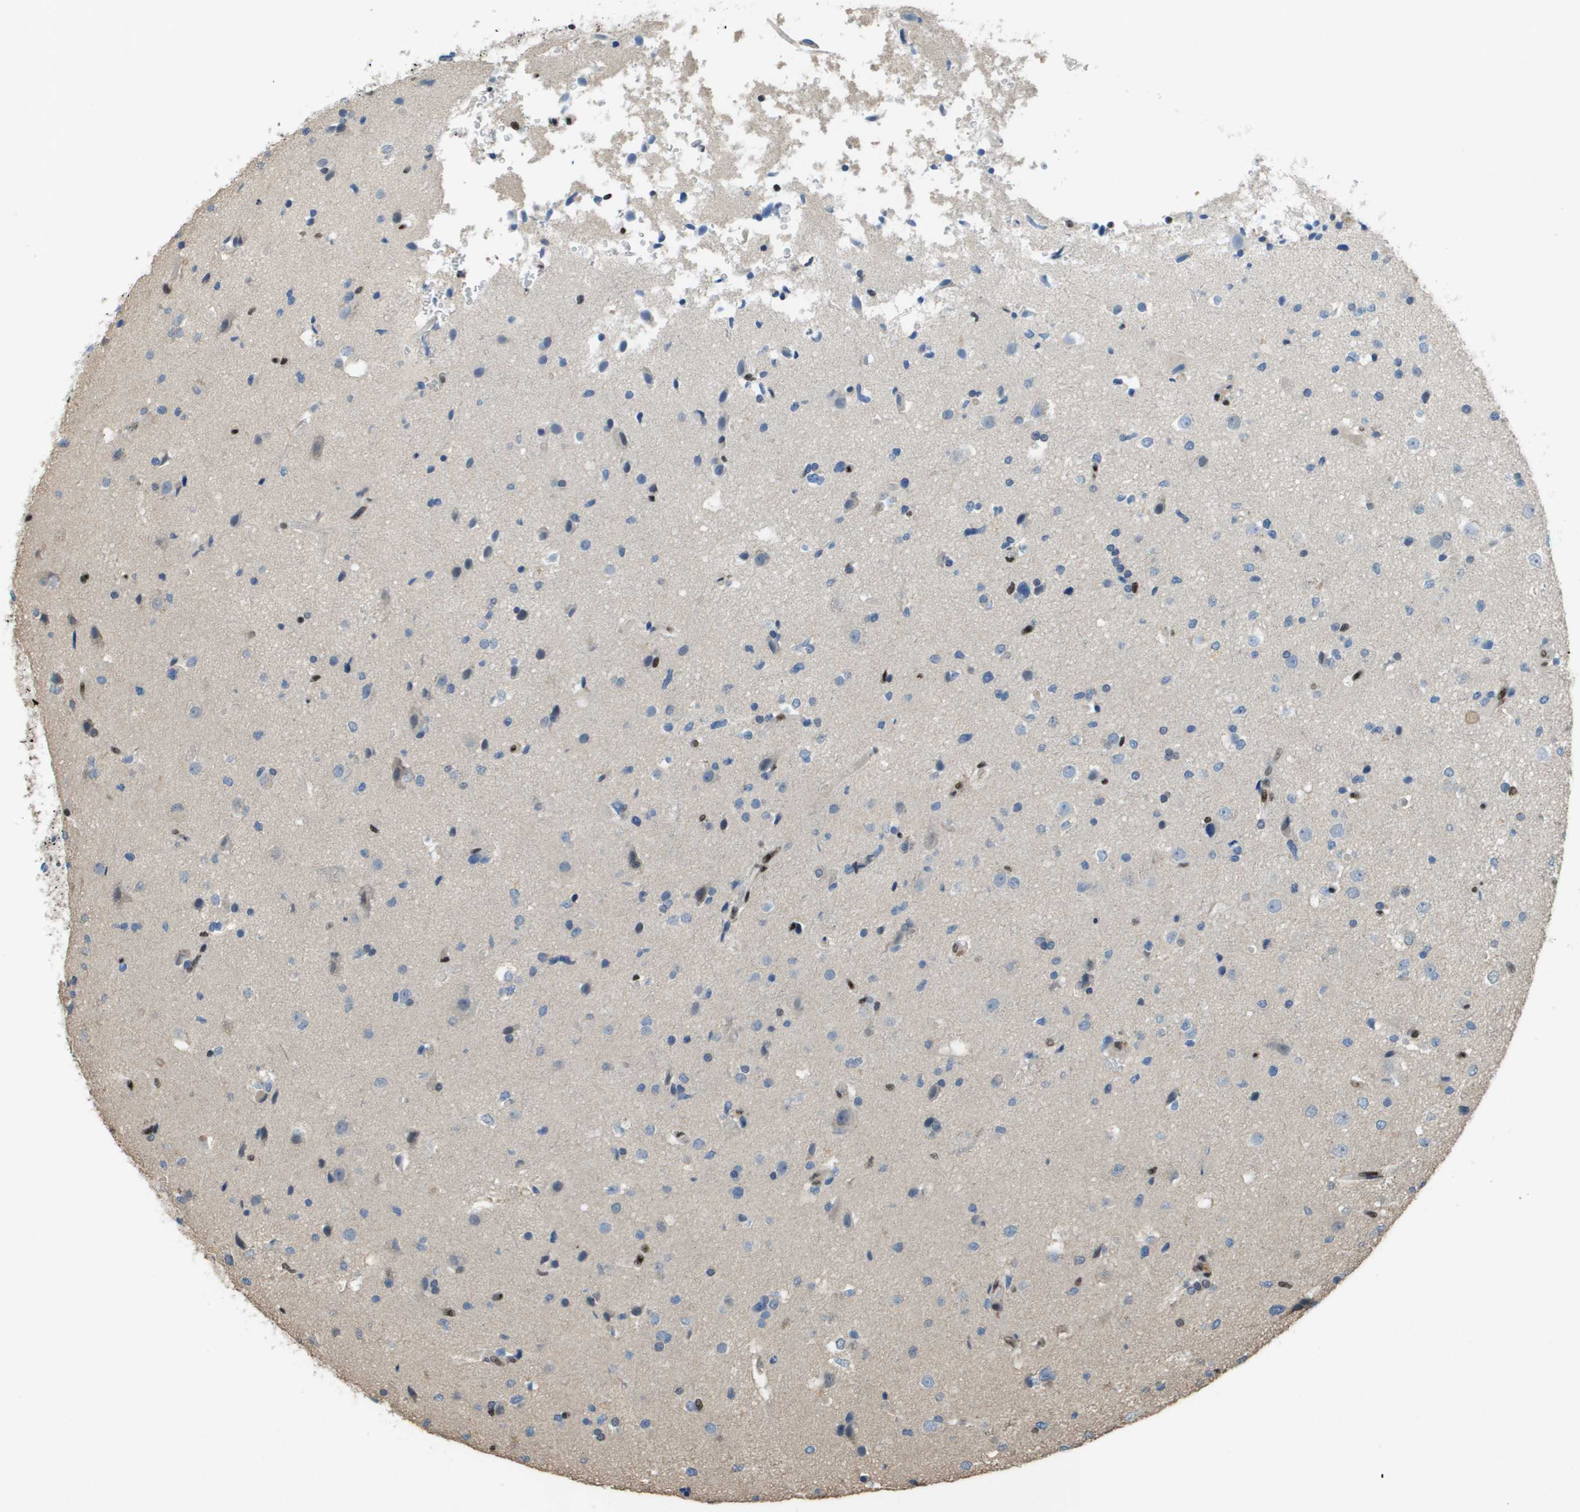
{"staining": {"intensity": "negative", "quantity": "none", "location": "none"}, "tissue": "glioma", "cell_type": "Tumor cells", "image_type": "cancer", "snomed": [{"axis": "morphology", "description": "Glioma, malignant, High grade"}, {"axis": "topography", "description": "Brain"}], "caption": "This is an IHC photomicrograph of glioma. There is no positivity in tumor cells.", "gene": "SP100", "patient": {"sex": "male", "age": 33}}